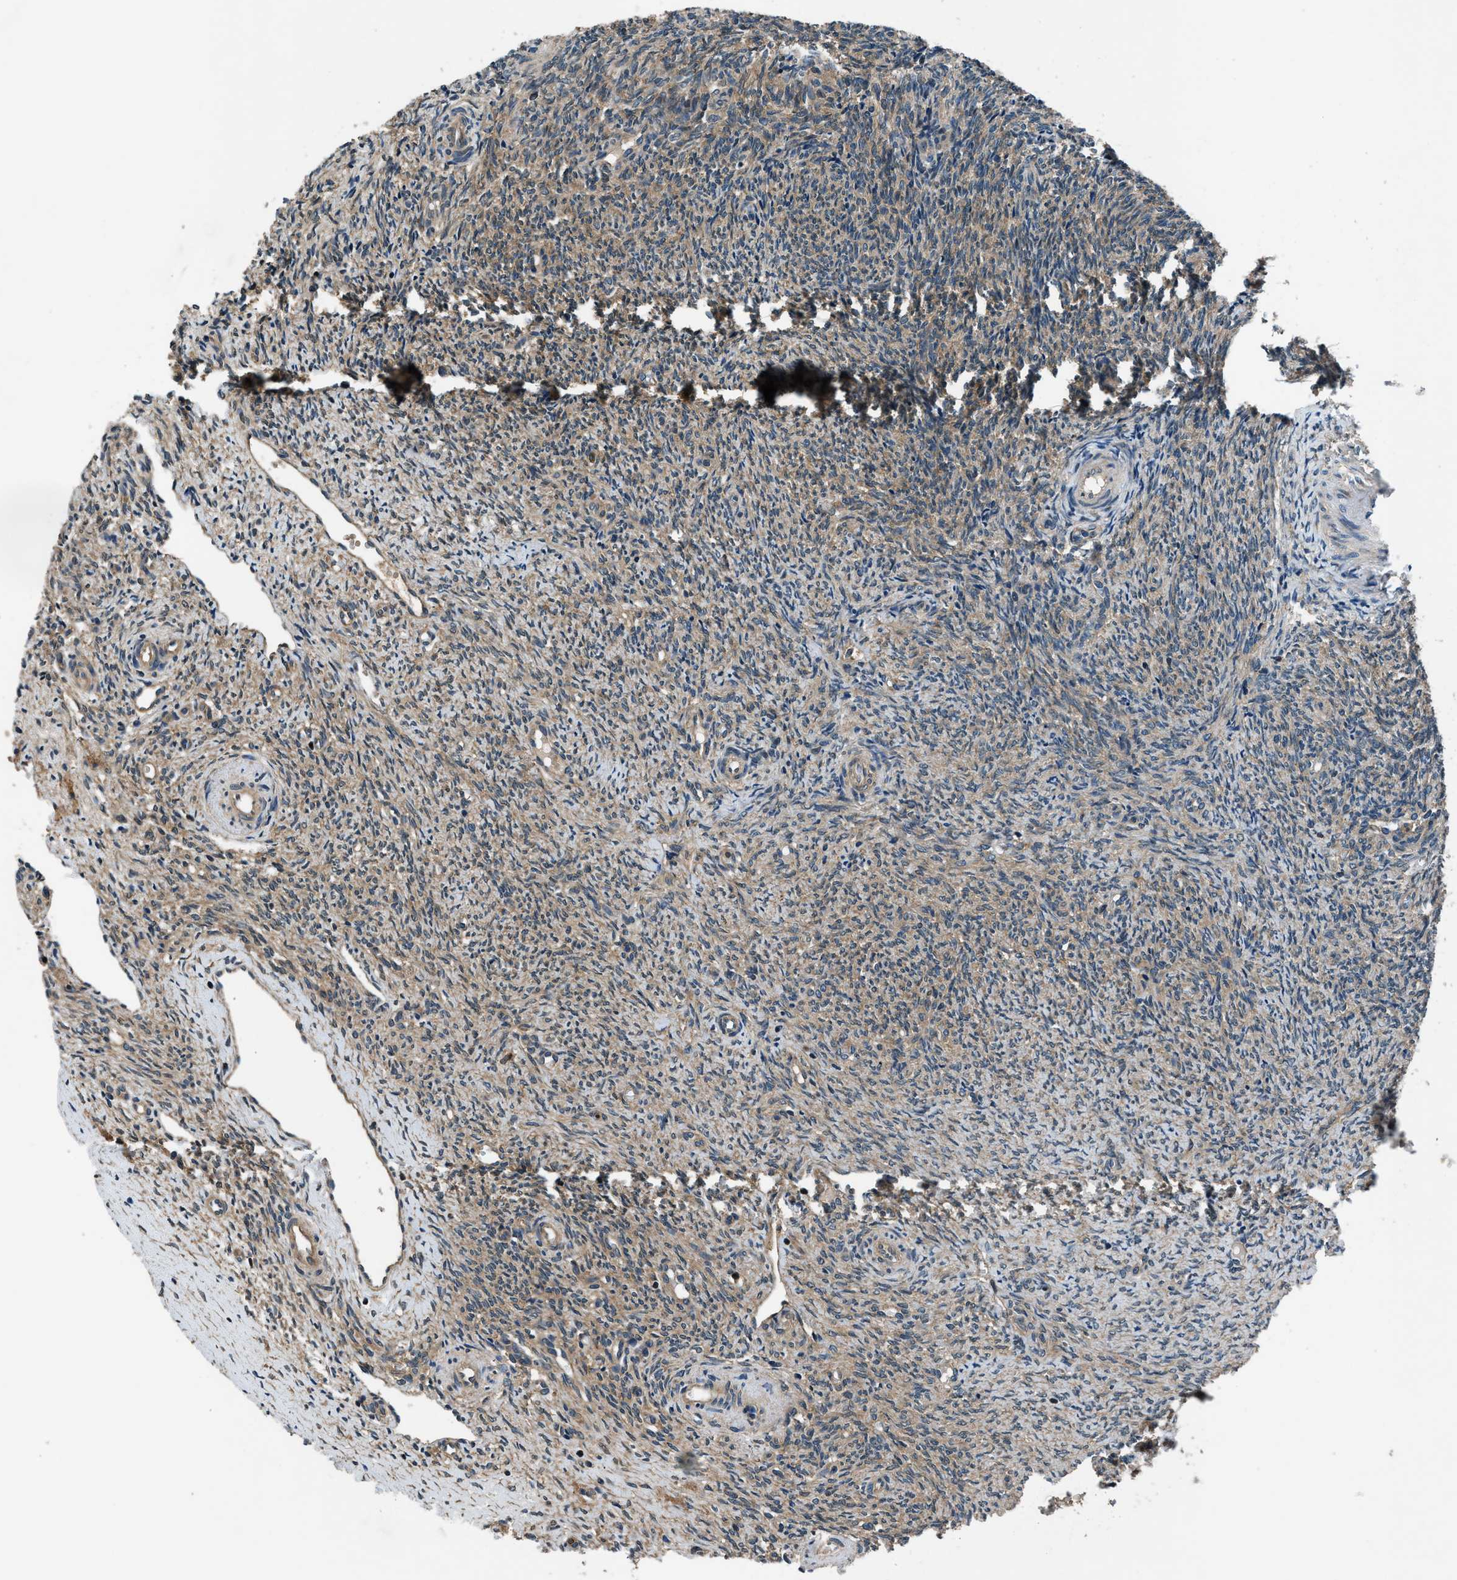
{"staining": {"intensity": "strong", "quantity": ">75%", "location": "cytoplasmic/membranous"}, "tissue": "ovary", "cell_type": "Follicle cells", "image_type": "normal", "snomed": [{"axis": "morphology", "description": "Normal tissue, NOS"}, {"axis": "topography", "description": "Ovary"}], "caption": "Protein staining shows strong cytoplasmic/membranous expression in about >75% of follicle cells in normal ovary.", "gene": "ARHGEF11", "patient": {"sex": "female", "age": 41}}